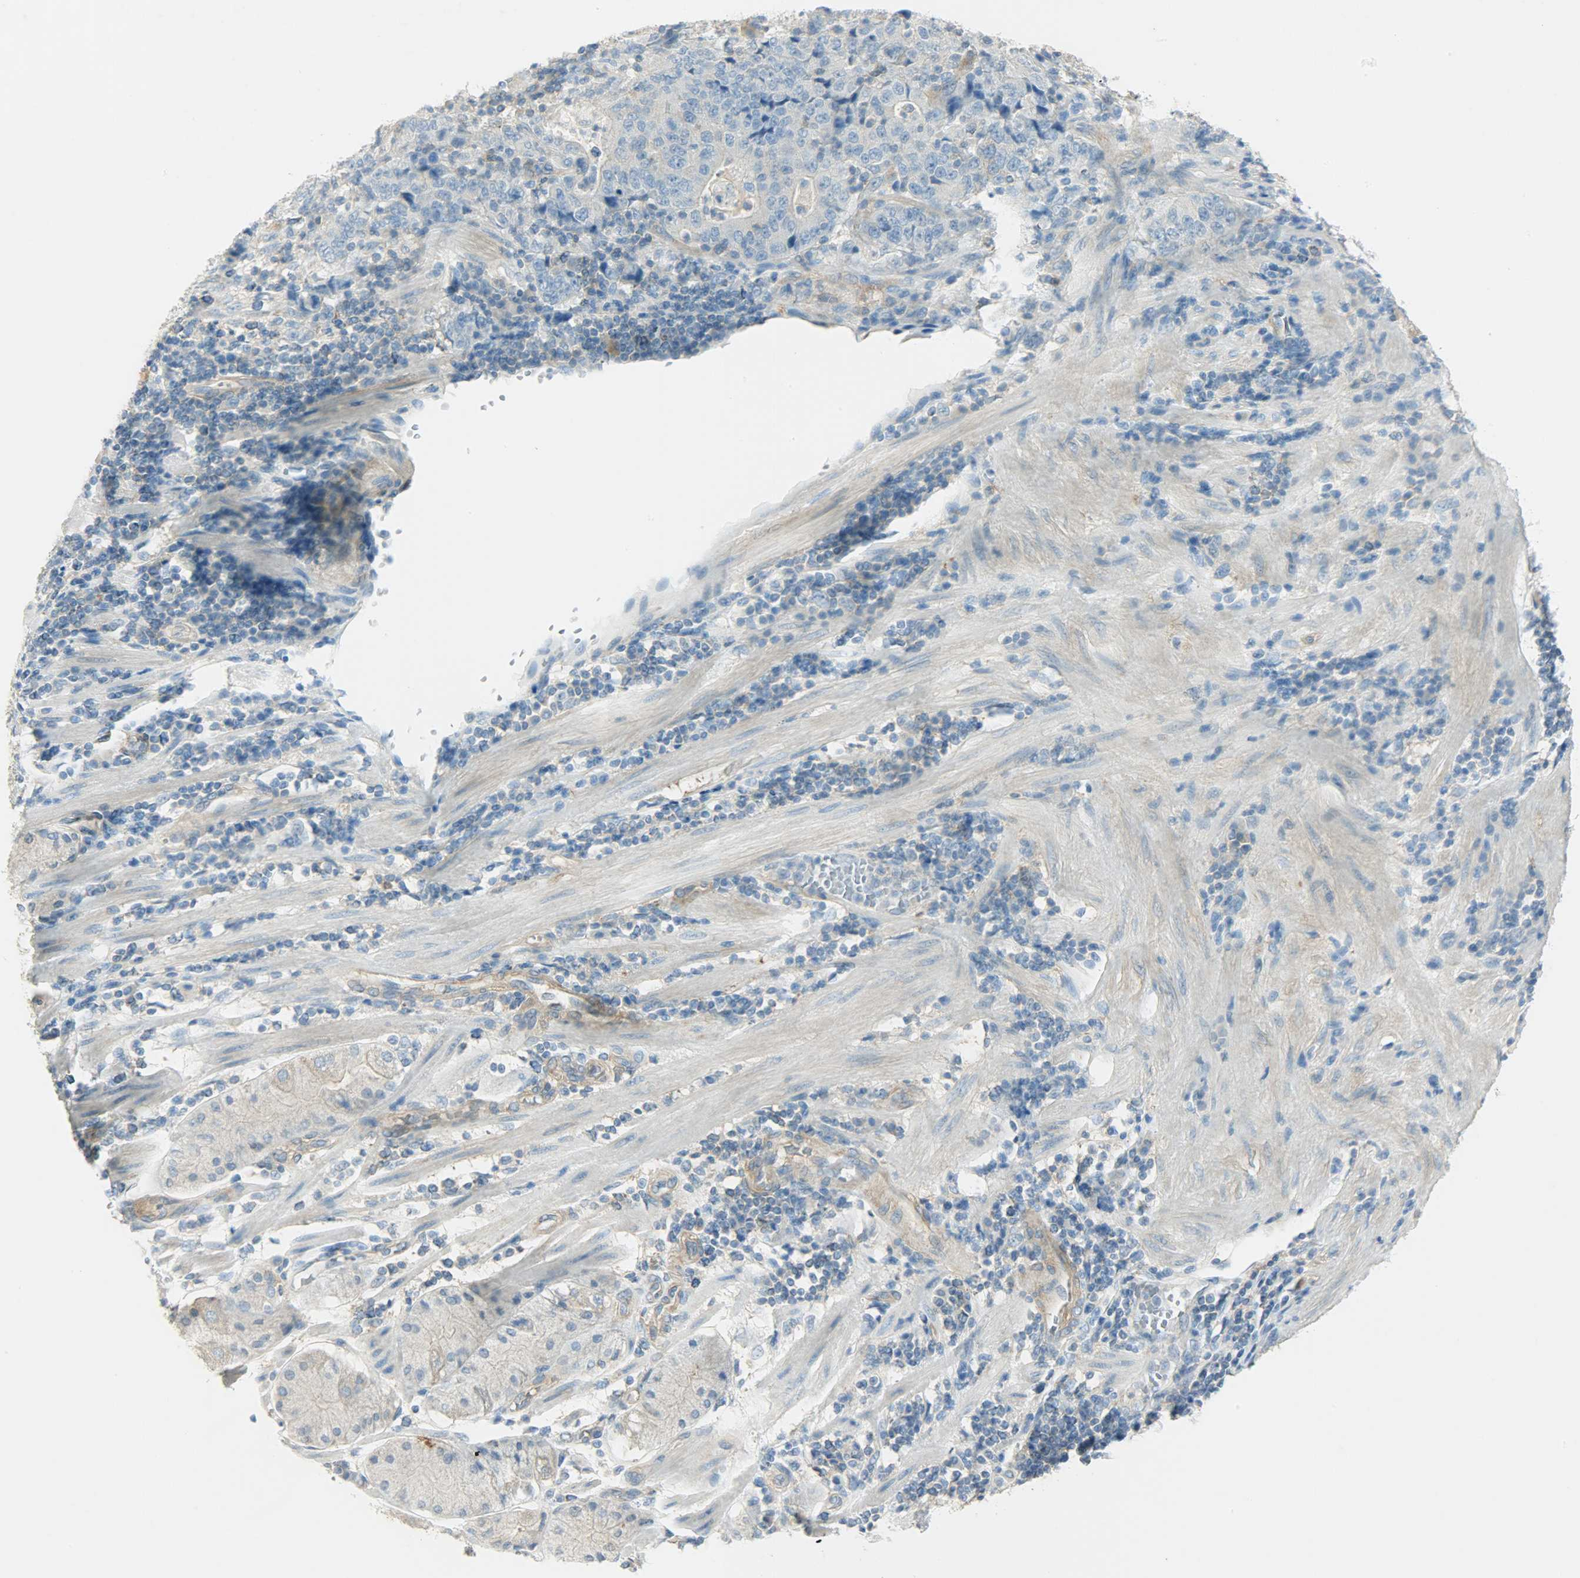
{"staining": {"intensity": "weak", "quantity": "25%-75%", "location": "cytoplasmic/membranous"}, "tissue": "stomach cancer", "cell_type": "Tumor cells", "image_type": "cancer", "snomed": [{"axis": "morphology", "description": "Normal tissue, NOS"}, {"axis": "morphology", "description": "Adenocarcinoma, NOS"}, {"axis": "topography", "description": "Stomach, upper"}, {"axis": "topography", "description": "Stomach"}], "caption": "Tumor cells demonstrate low levels of weak cytoplasmic/membranous positivity in about 25%-75% of cells in human adenocarcinoma (stomach).", "gene": "TSC22D2", "patient": {"sex": "male", "age": 59}}